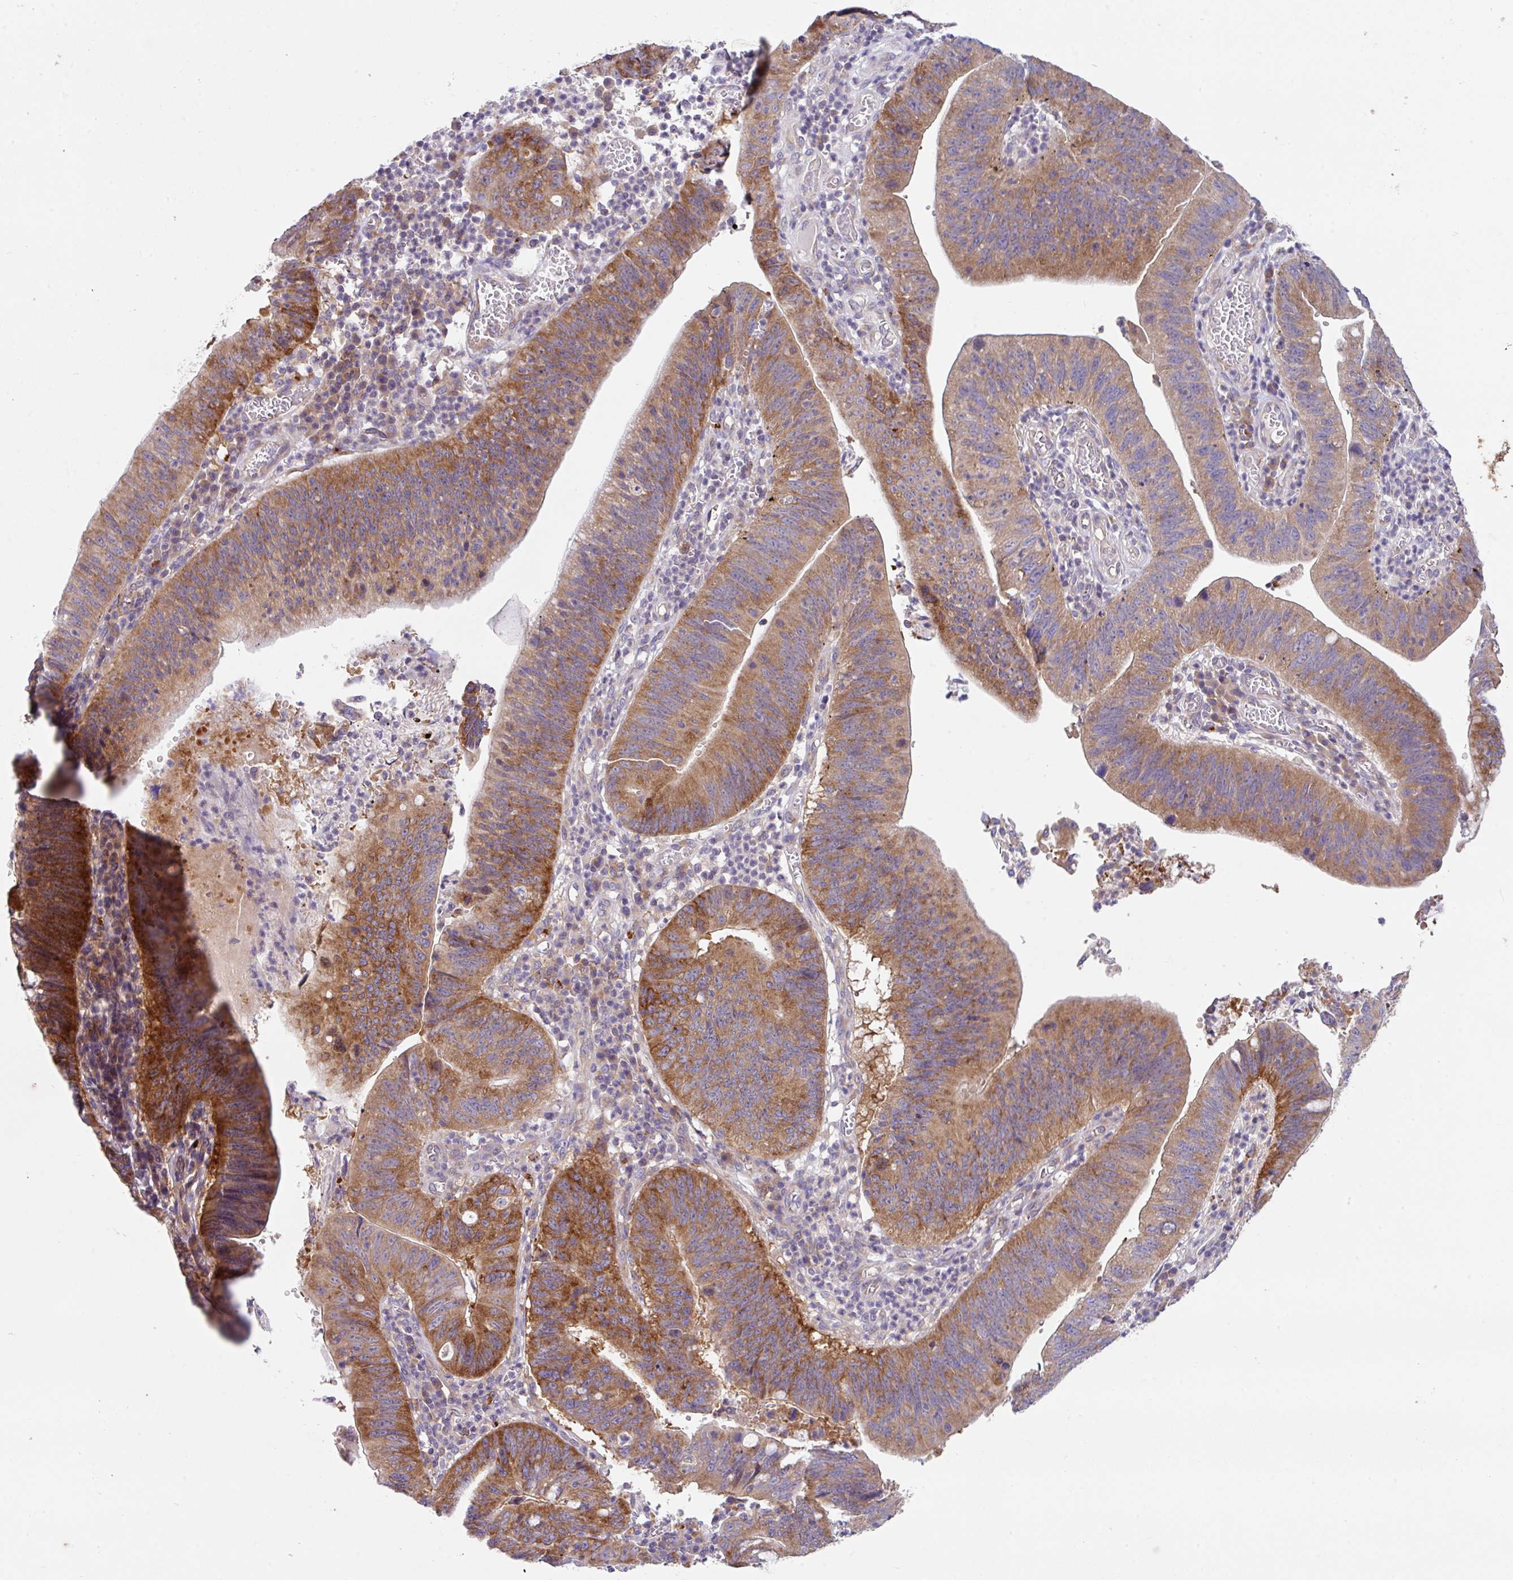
{"staining": {"intensity": "strong", "quantity": ">75%", "location": "cytoplasmic/membranous"}, "tissue": "stomach cancer", "cell_type": "Tumor cells", "image_type": "cancer", "snomed": [{"axis": "morphology", "description": "Adenocarcinoma, NOS"}, {"axis": "topography", "description": "Stomach"}], "caption": "A photomicrograph of human stomach cancer stained for a protein displays strong cytoplasmic/membranous brown staining in tumor cells.", "gene": "EIF4B", "patient": {"sex": "male", "age": 59}}